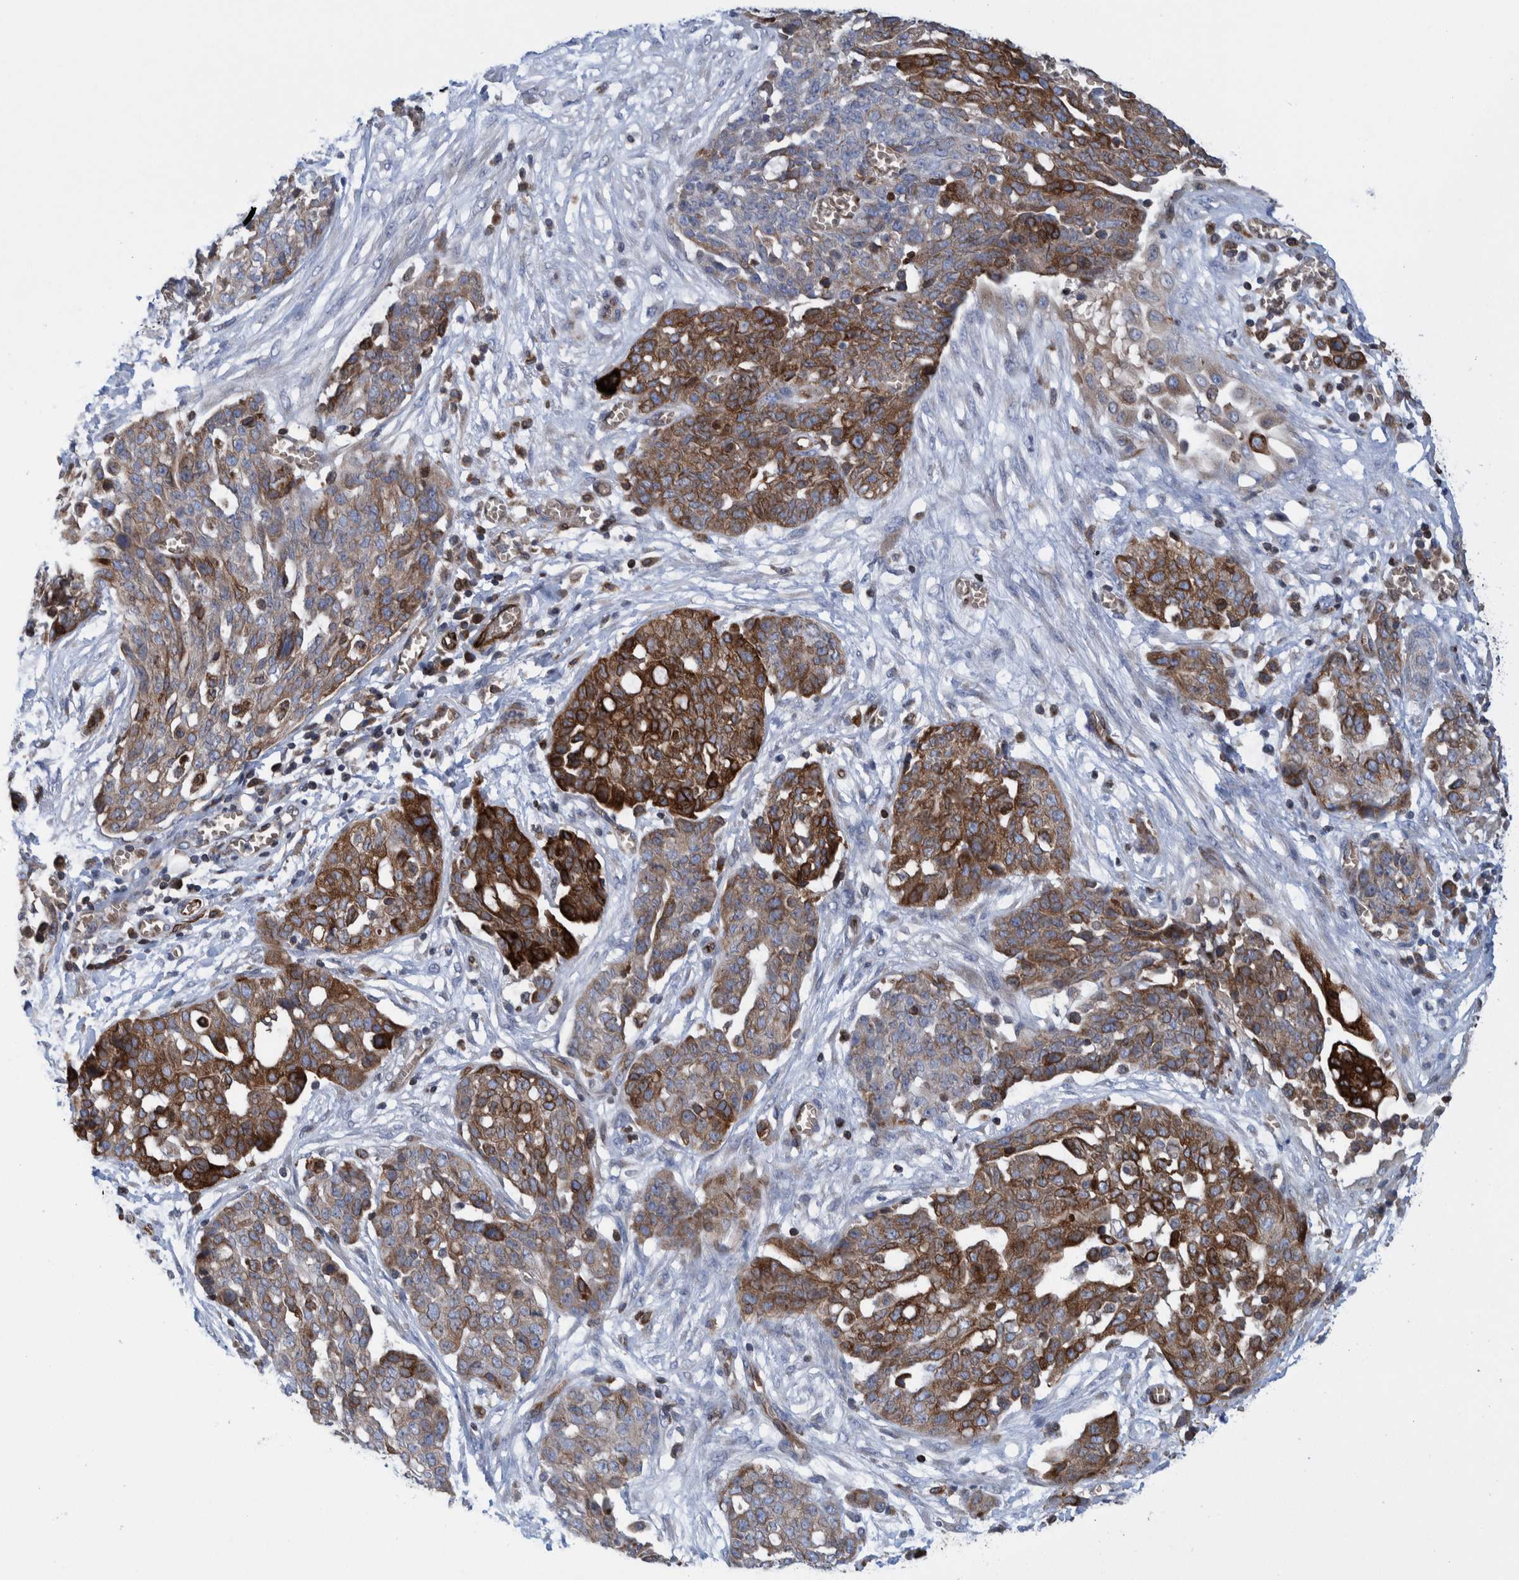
{"staining": {"intensity": "moderate", "quantity": ">75%", "location": "cytoplasmic/membranous"}, "tissue": "ovarian cancer", "cell_type": "Tumor cells", "image_type": "cancer", "snomed": [{"axis": "morphology", "description": "Cystadenocarcinoma, serous, NOS"}, {"axis": "topography", "description": "Soft tissue"}, {"axis": "topography", "description": "Ovary"}], "caption": "The photomicrograph shows a brown stain indicating the presence of a protein in the cytoplasmic/membranous of tumor cells in ovarian cancer.", "gene": "THEM6", "patient": {"sex": "female", "age": 57}}